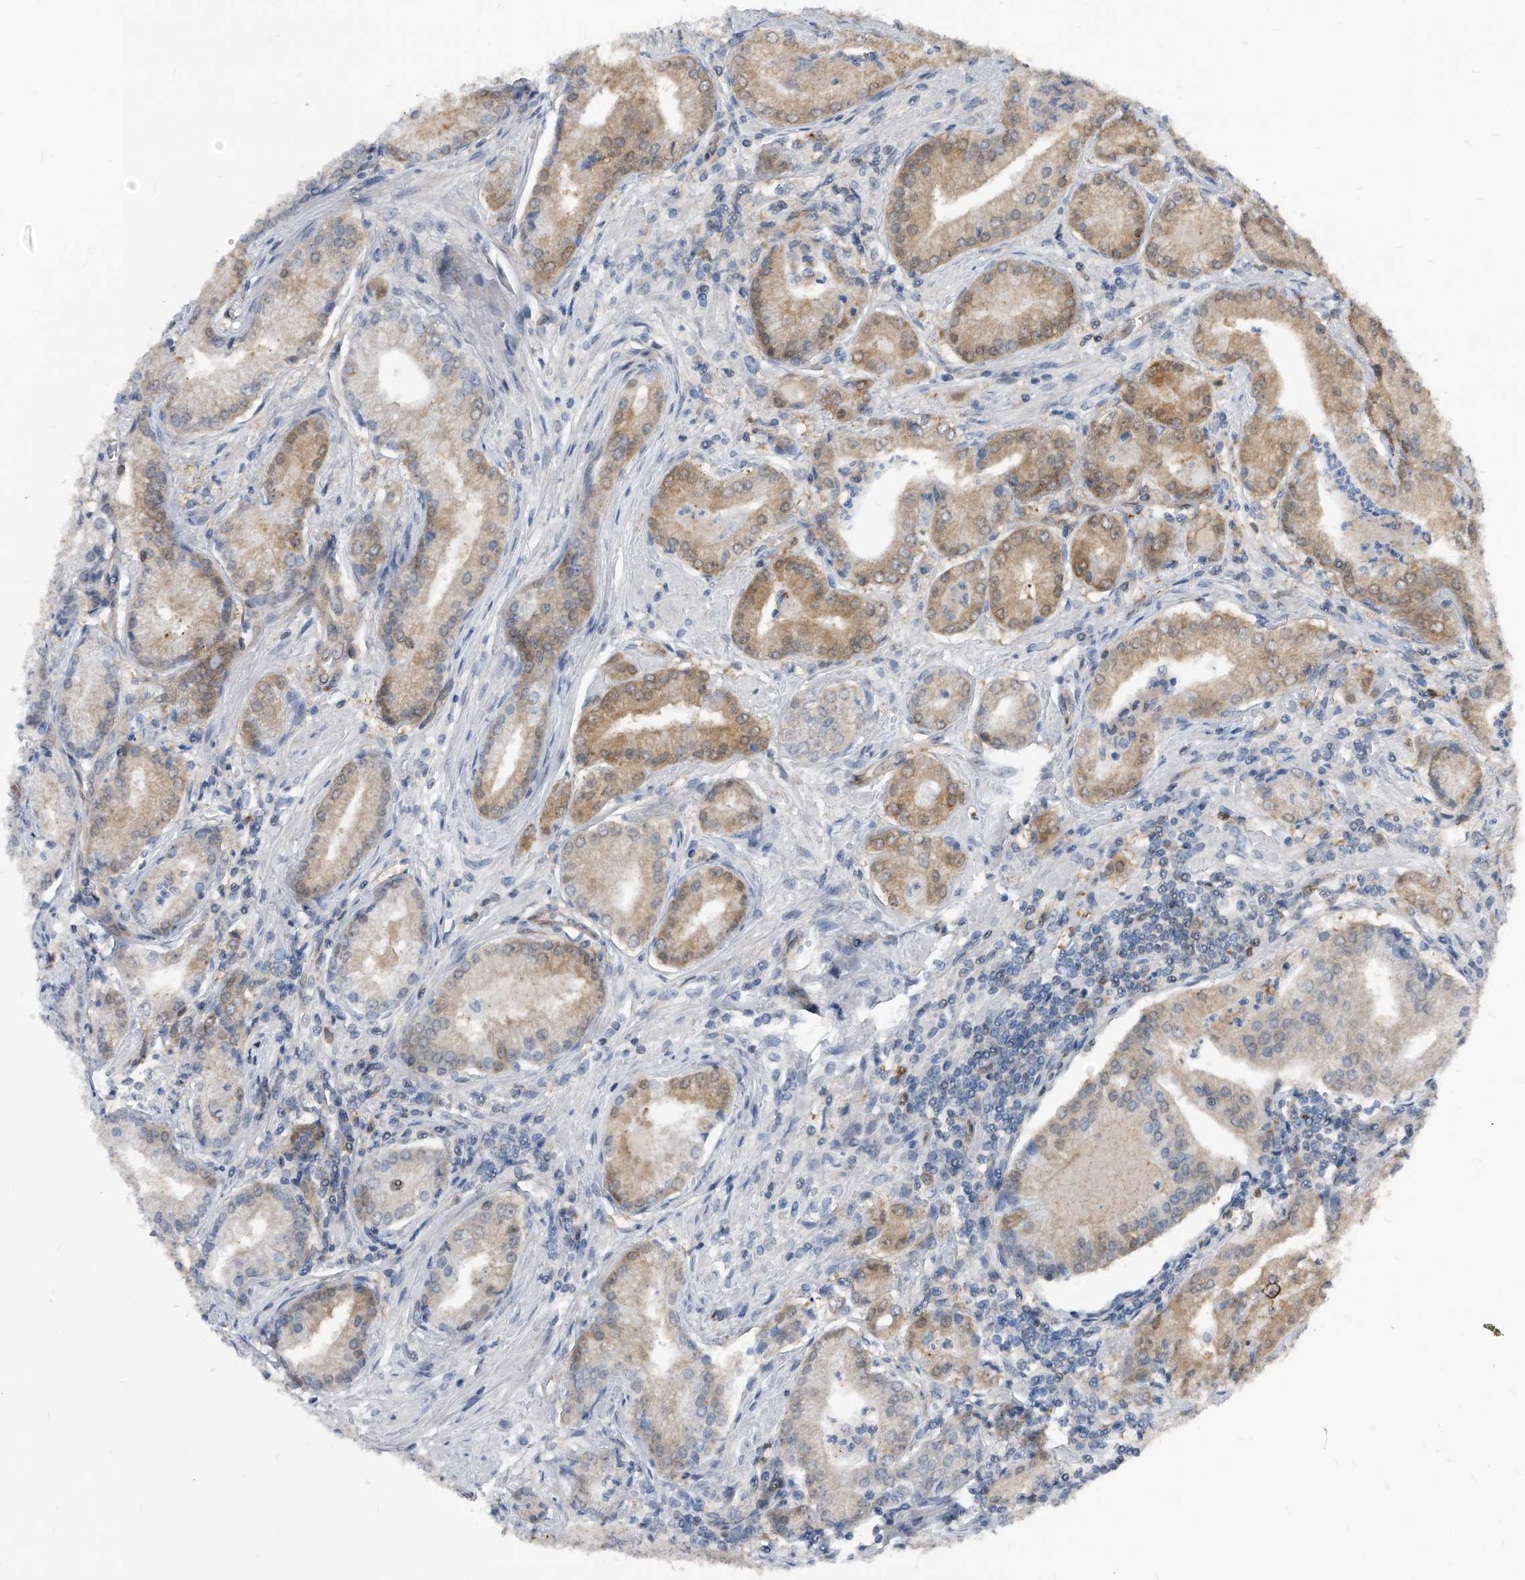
{"staining": {"intensity": "weak", "quantity": ">75%", "location": "cytoplasmic/membranous"}, "tissue": "prostate cancer", "cell_type": "Tumor cells", "image_type": "cancer", "snomed": [{"axis": "morphology", "description": "Adenocarcinoma, Low grade"}, {"axis": "topography", "description": "Prostate"}], "caption": "Immunohistochemistry (IHC) of prostate cancer displays low levels of weak cytoplasmic/membranous staining in about >75% of tumor cells.", "gene": "MAP2K6", "patient": {"sex": "male", "age": 54}}